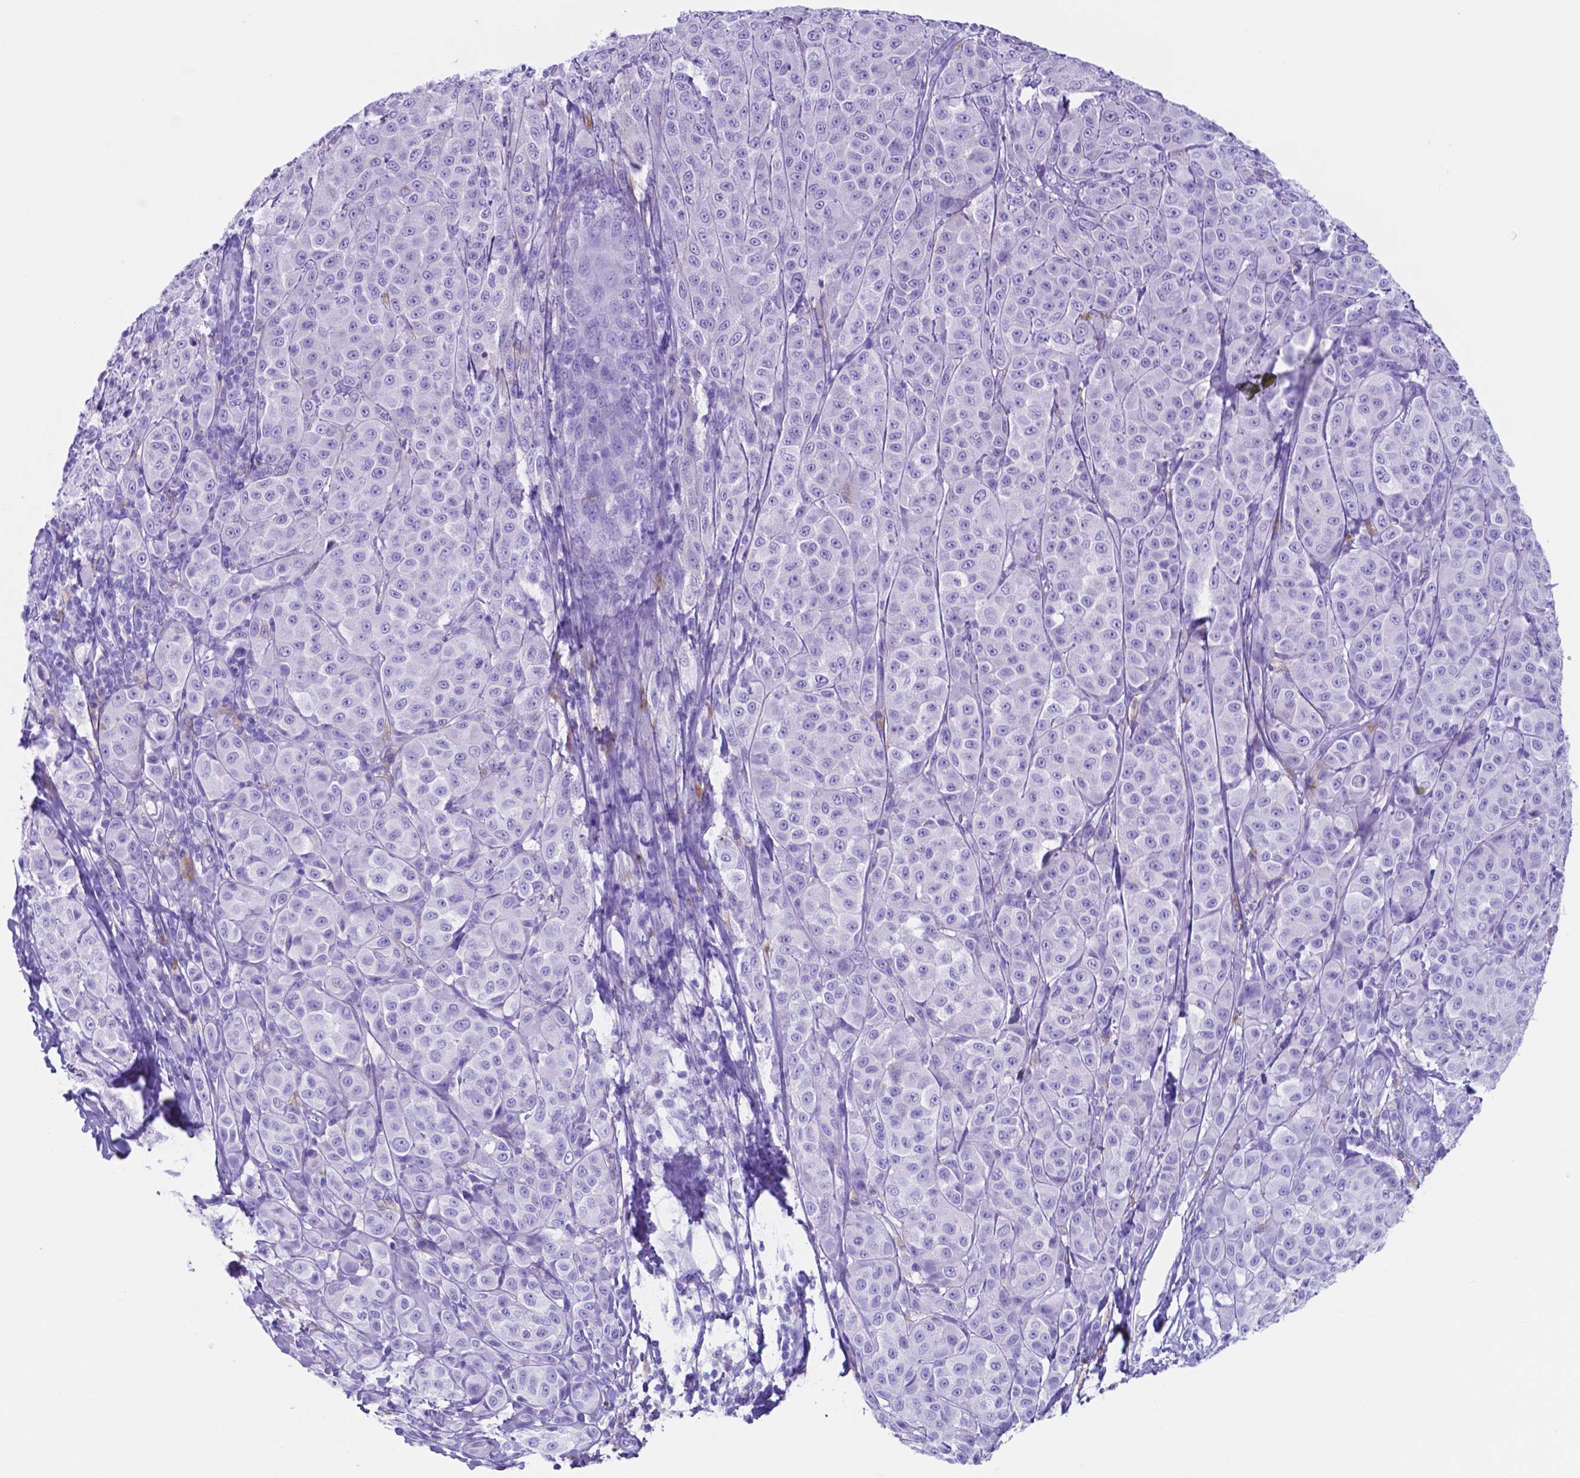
{"staining": {"intensity": "negative", "quantity": "none", "location": "none"}, "tissue": "melanoma", "cell_type": "Tumor cells", "image_type": "cancer", "snomed": [{"axis": "morphology", "description": "Malignant melanoma, NOS"}, {"axis": "topography", "description": "Skin"}], "caption": "Immunohistochemistry of malignant melanoma displays no expression in tumor cells.", "gene": "DNAAF8", "patient": {"sex": "male", "age": 89}}